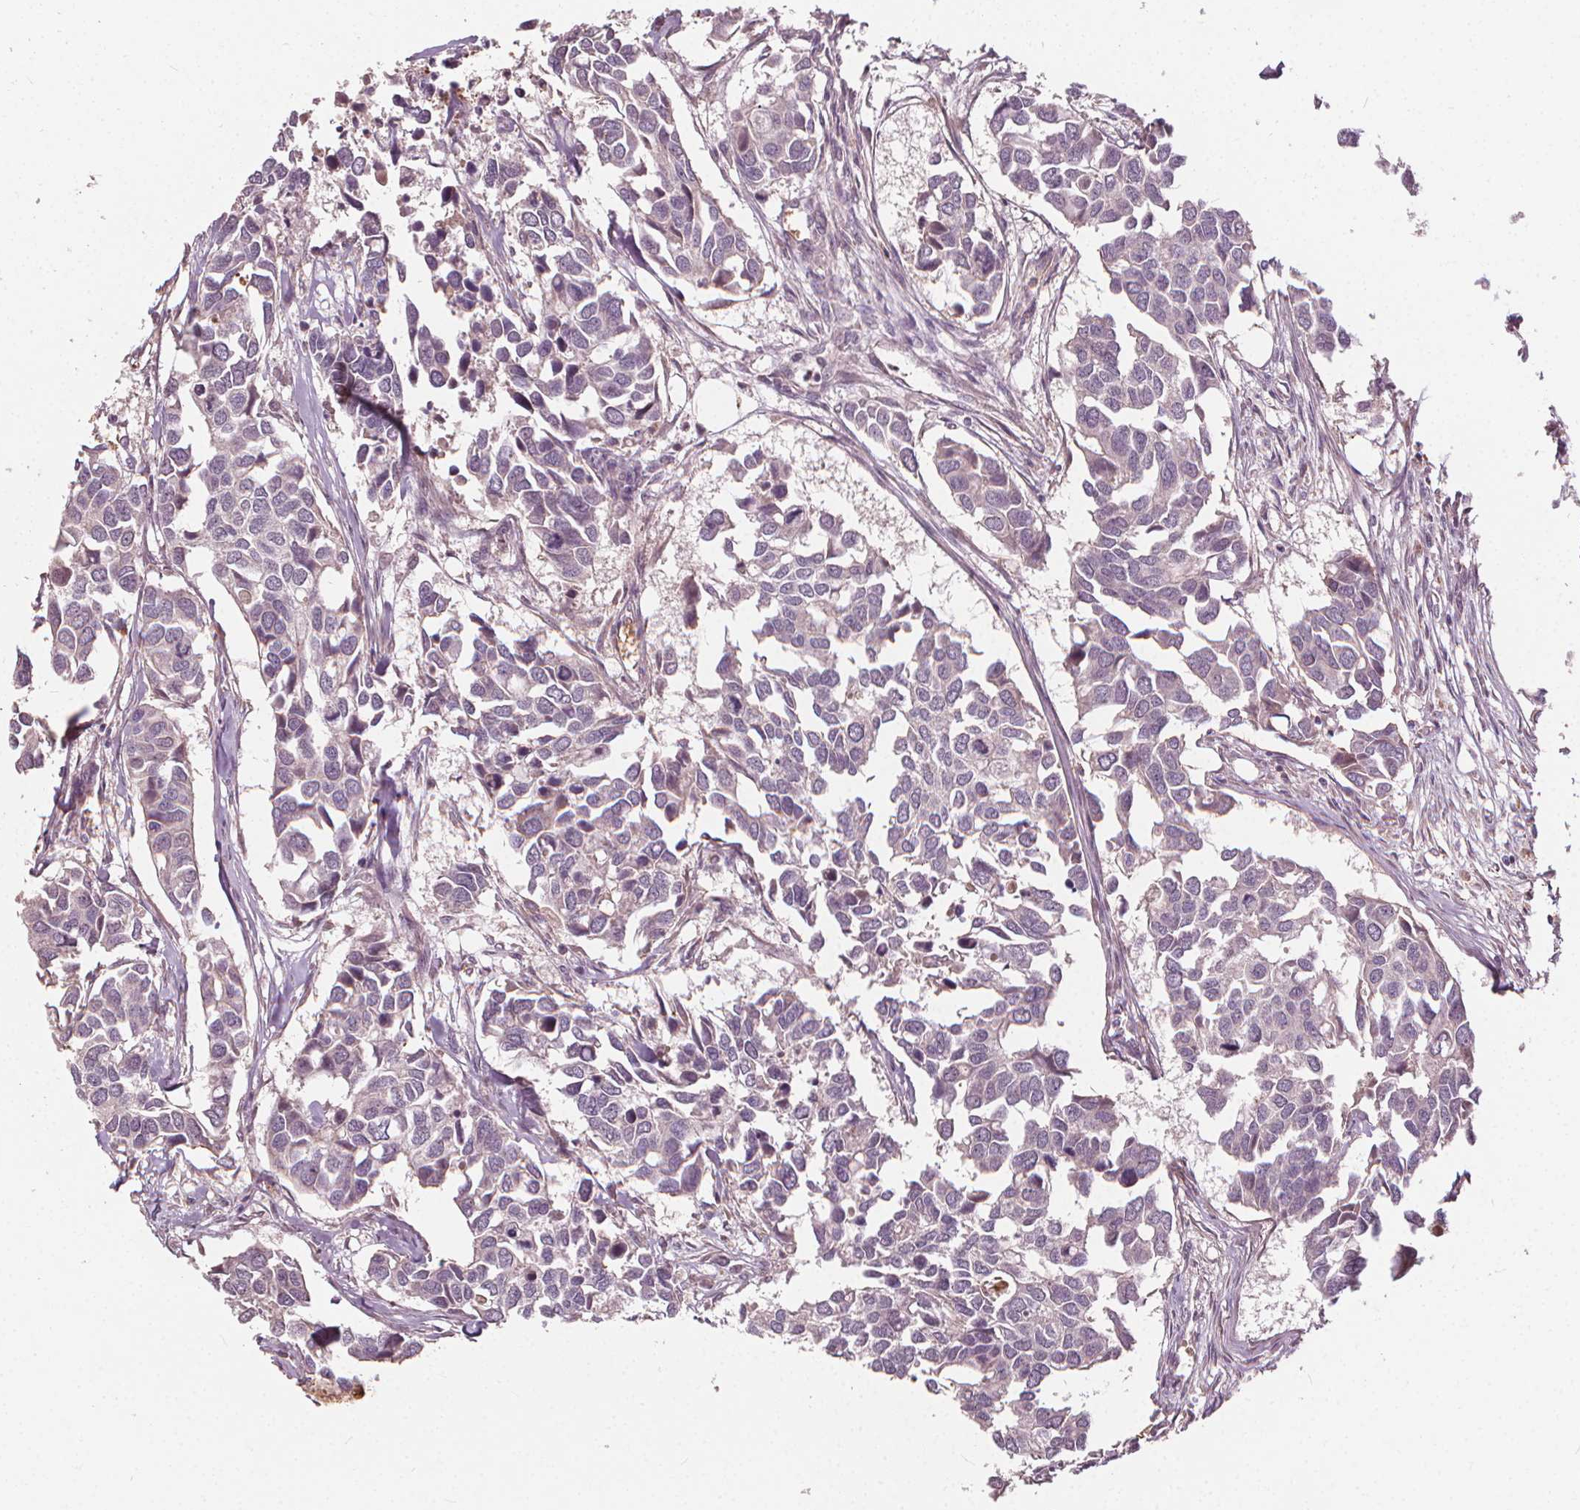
{"staining": {"intensity": "negative", "quantity": "none", "location": "none"}, "tissue": "breast cancer", "cell_type": "Tumor cells", "image_type": "cancer", "snomed": [{"axis": "morphology", "description": "Duct carcinoma"}, {"axis": "topography", "description": "Breast"}], "caption": "Breast invasive ductal carcinoma was stained to show a protein in brown. There is no significant staining in tumor cells.", "gene": "IPO13", "patient": {"sex": "female", "age": 83}}